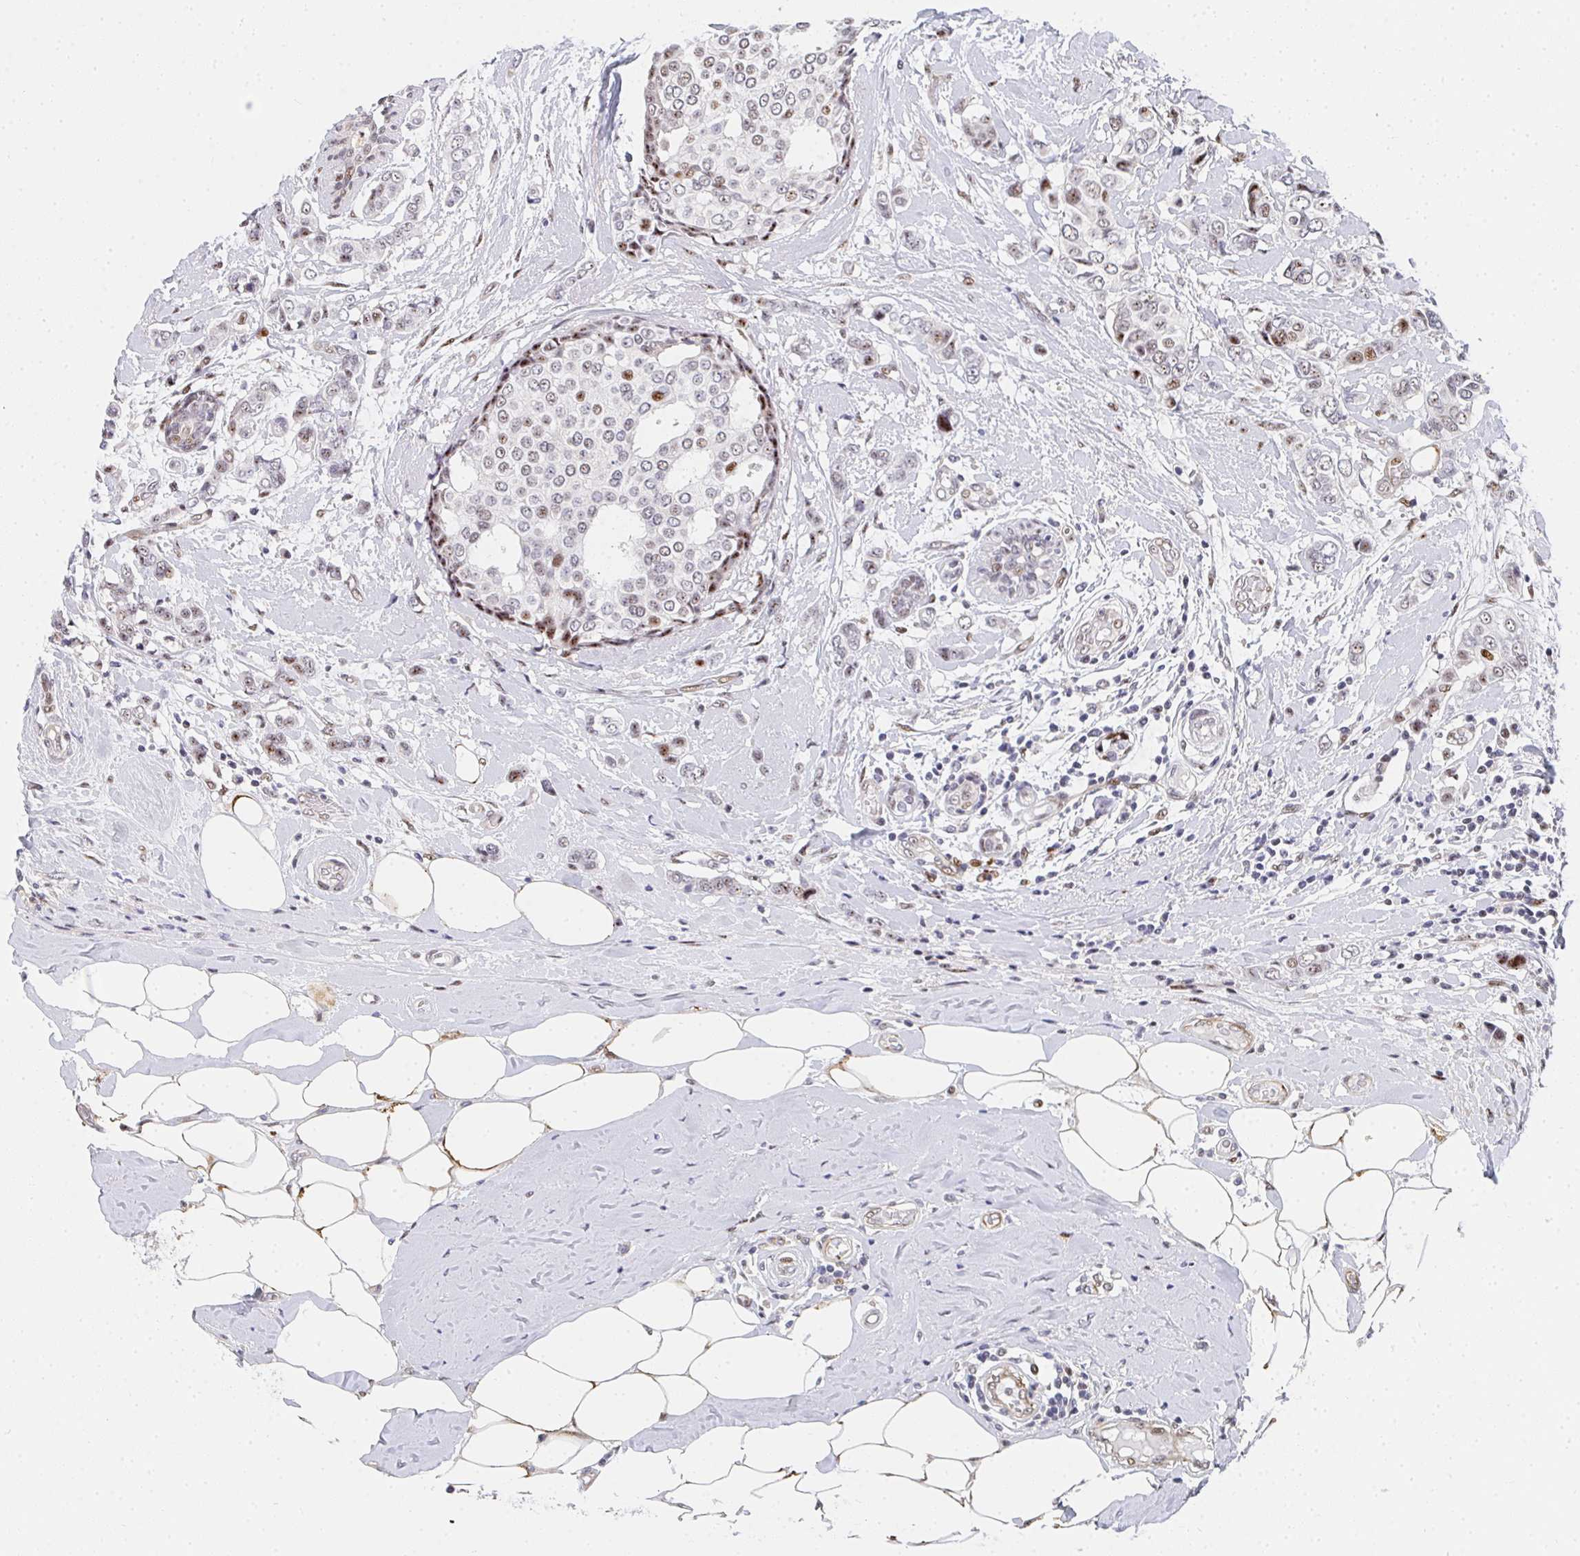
{"staining": {"intensity": "moderate", "quantity": "<25%", "location": "nuclear"}, "tissue": "breast cancer", "cell_type": "Tumor cells", "image_type": "cancer", "snomed": [{"axis": "morphology", "description": "Lobular carcinoma"}, {"axis": "topography", "description": "Breast"}], "caption": "Immunohistochemistry of human breast lobular carcinoma demonstrates low levels of moderate nuclear expression in approximately <25% of tumor cells.", "gene": "ZIC3", "patient": {"sex": "female", "age": 51}}